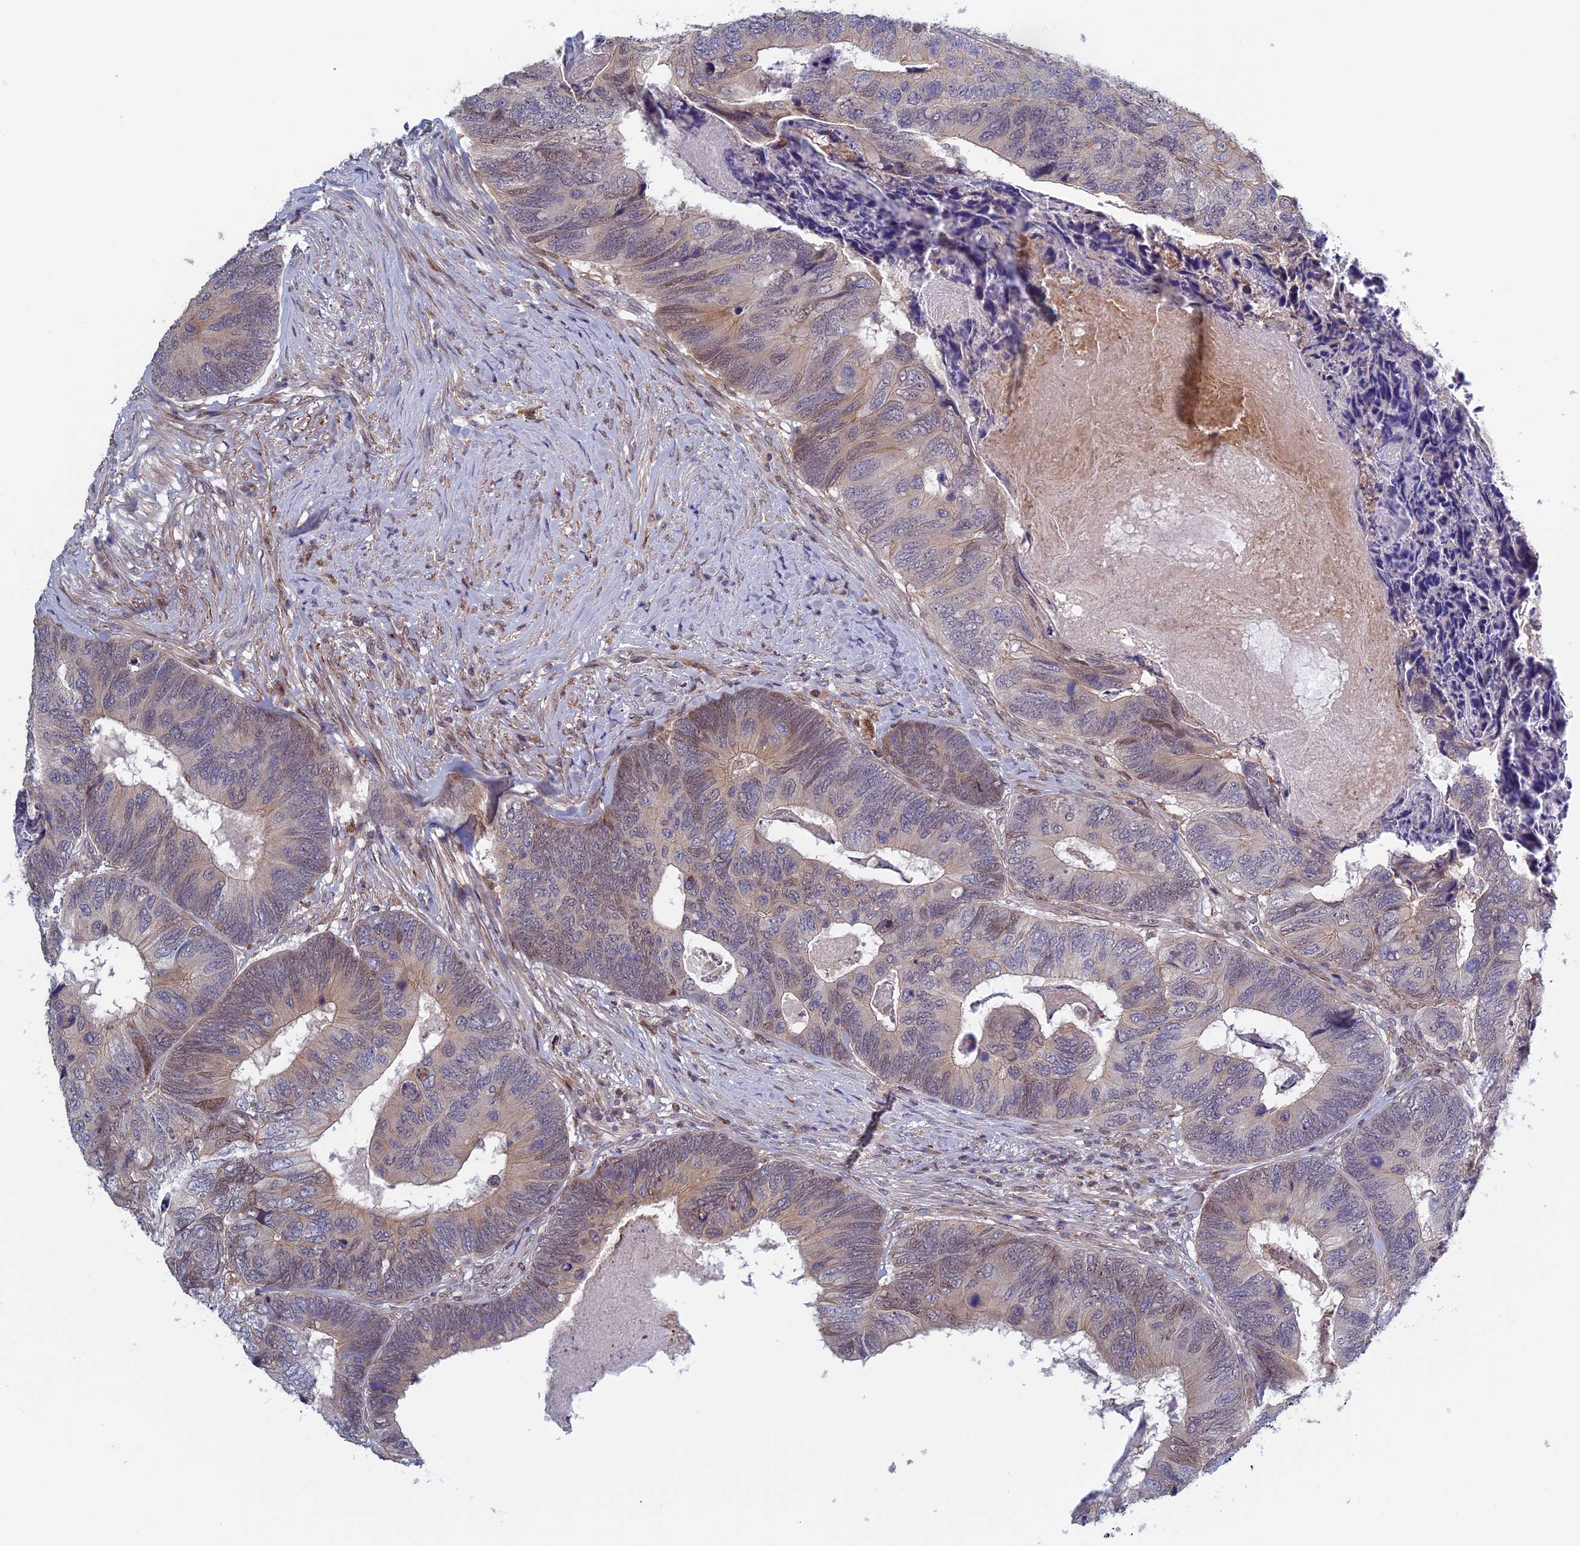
{"staining": {"intensity": "weak", "quantity": "25%-75%", "location": "cytoplasmic/membranous,nuclear"}, "tissue": "colorectal cancer", "cell_type": "Tumor cells", "image_type": "cancer", "snomed": [{"axis": "morphology", "description": "Adenocarcinoma, NOS"}, {"axis": "topography", "description": "Colon"}], "caption": "Tumor cells exhibit low levels of weak cytoplasmic/membranous and nuclear expression in approximately 25%-75% of cells in human colorectal adenocarcinoma.", "gene": "FADS1", "patient": {"sex": "female", "age": 67}}